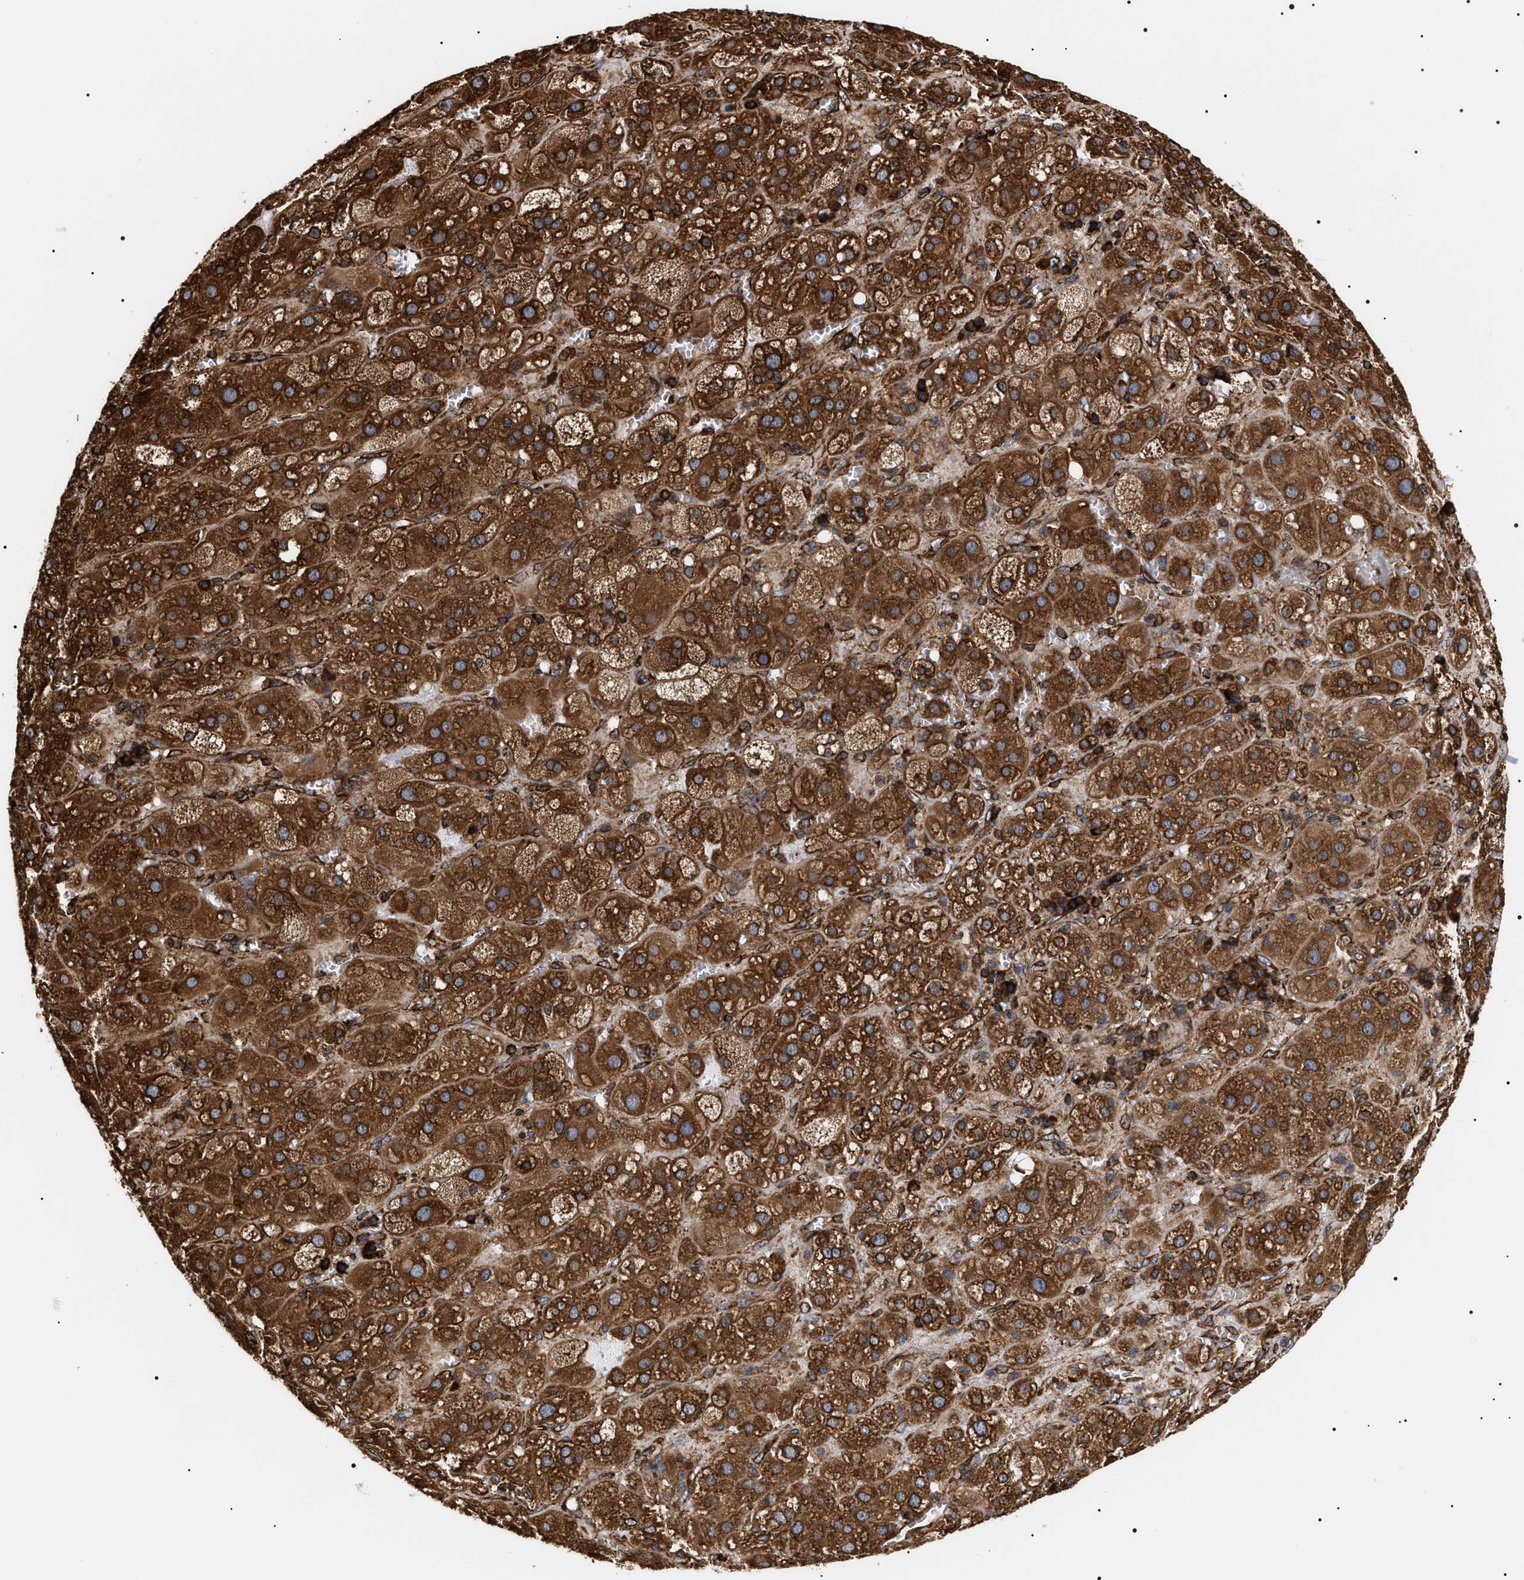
{"staining": {"intensity": "strong", "quantity": ">75%", "location": "cytoplasmic/membranous"}, "tissue": "adrenal gland", "cell_type": "Glandular cells", "image_type": "normal", "snomed": [{"axis": "morphology", "description": "Normal tissue, NOS"}, {"axis": "topography", "description": "Adrenal gland"}], "caption": "The micrograph displays immunohistochemical staining of benign adrenal gland. There is strong cytoplasmic/membranous staining is identified in about >75% of glandular cells.", "gene": "SERBP1", "patient": {"sex": "female", "age": 47}}